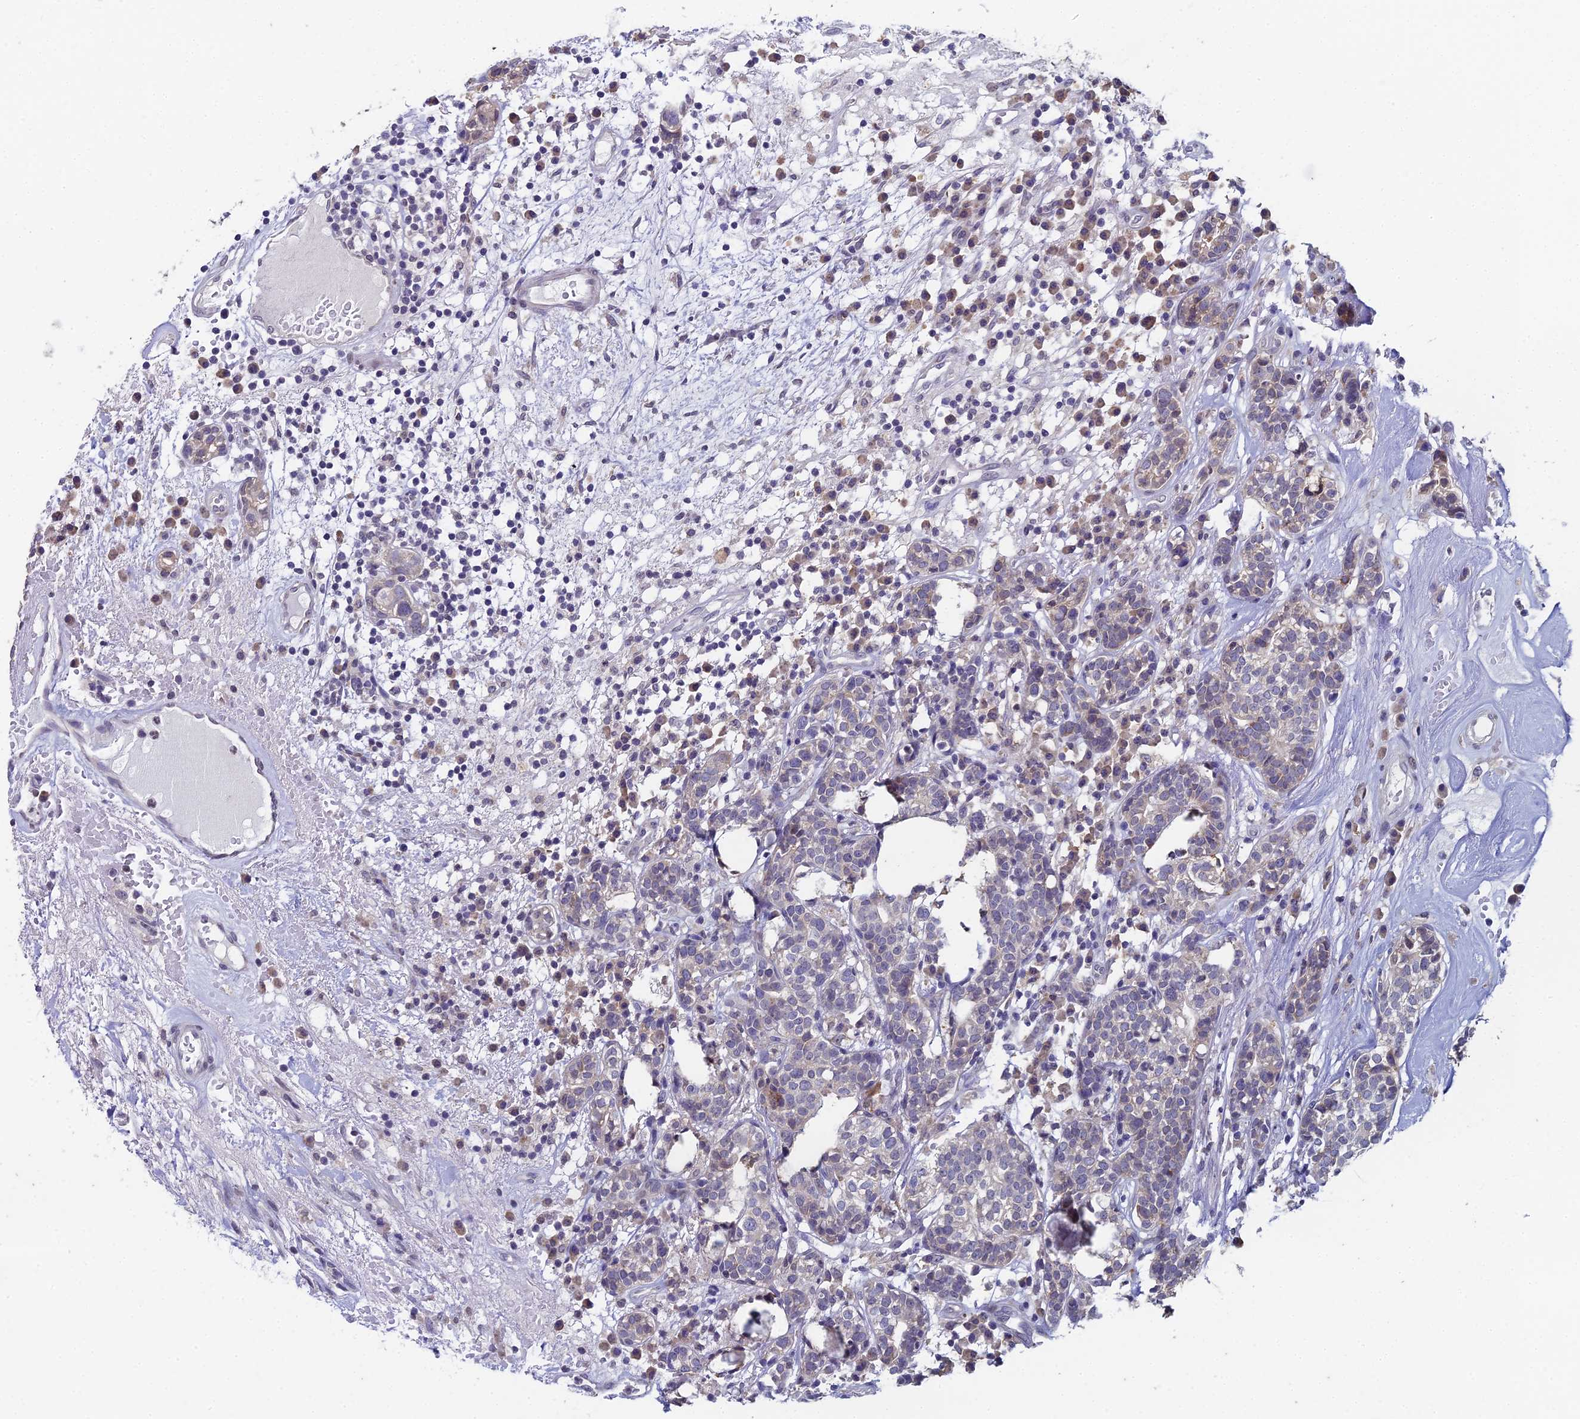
{"staining": {"intensity": "weak", "quantity": "<25%", "location": "cytoplasmic/membranous"}, "tissue": "head and neck cancer", "cell_type": "Tumor cells", "image_type": "cancer", "snomed": [{"axis": "morphology", "description": "Adenocarcinoma, NOS"}, {"axis": "topography", "description": "Salivary gland"}, {"axis": "topography", "description": "Head-Neck"}], "caption": "This is a image of IHC staining of head and neck cancer, which shows no expression in tumor cells.", "gene": "PRR22", "patient": {"sex": "female", "age": 65}}